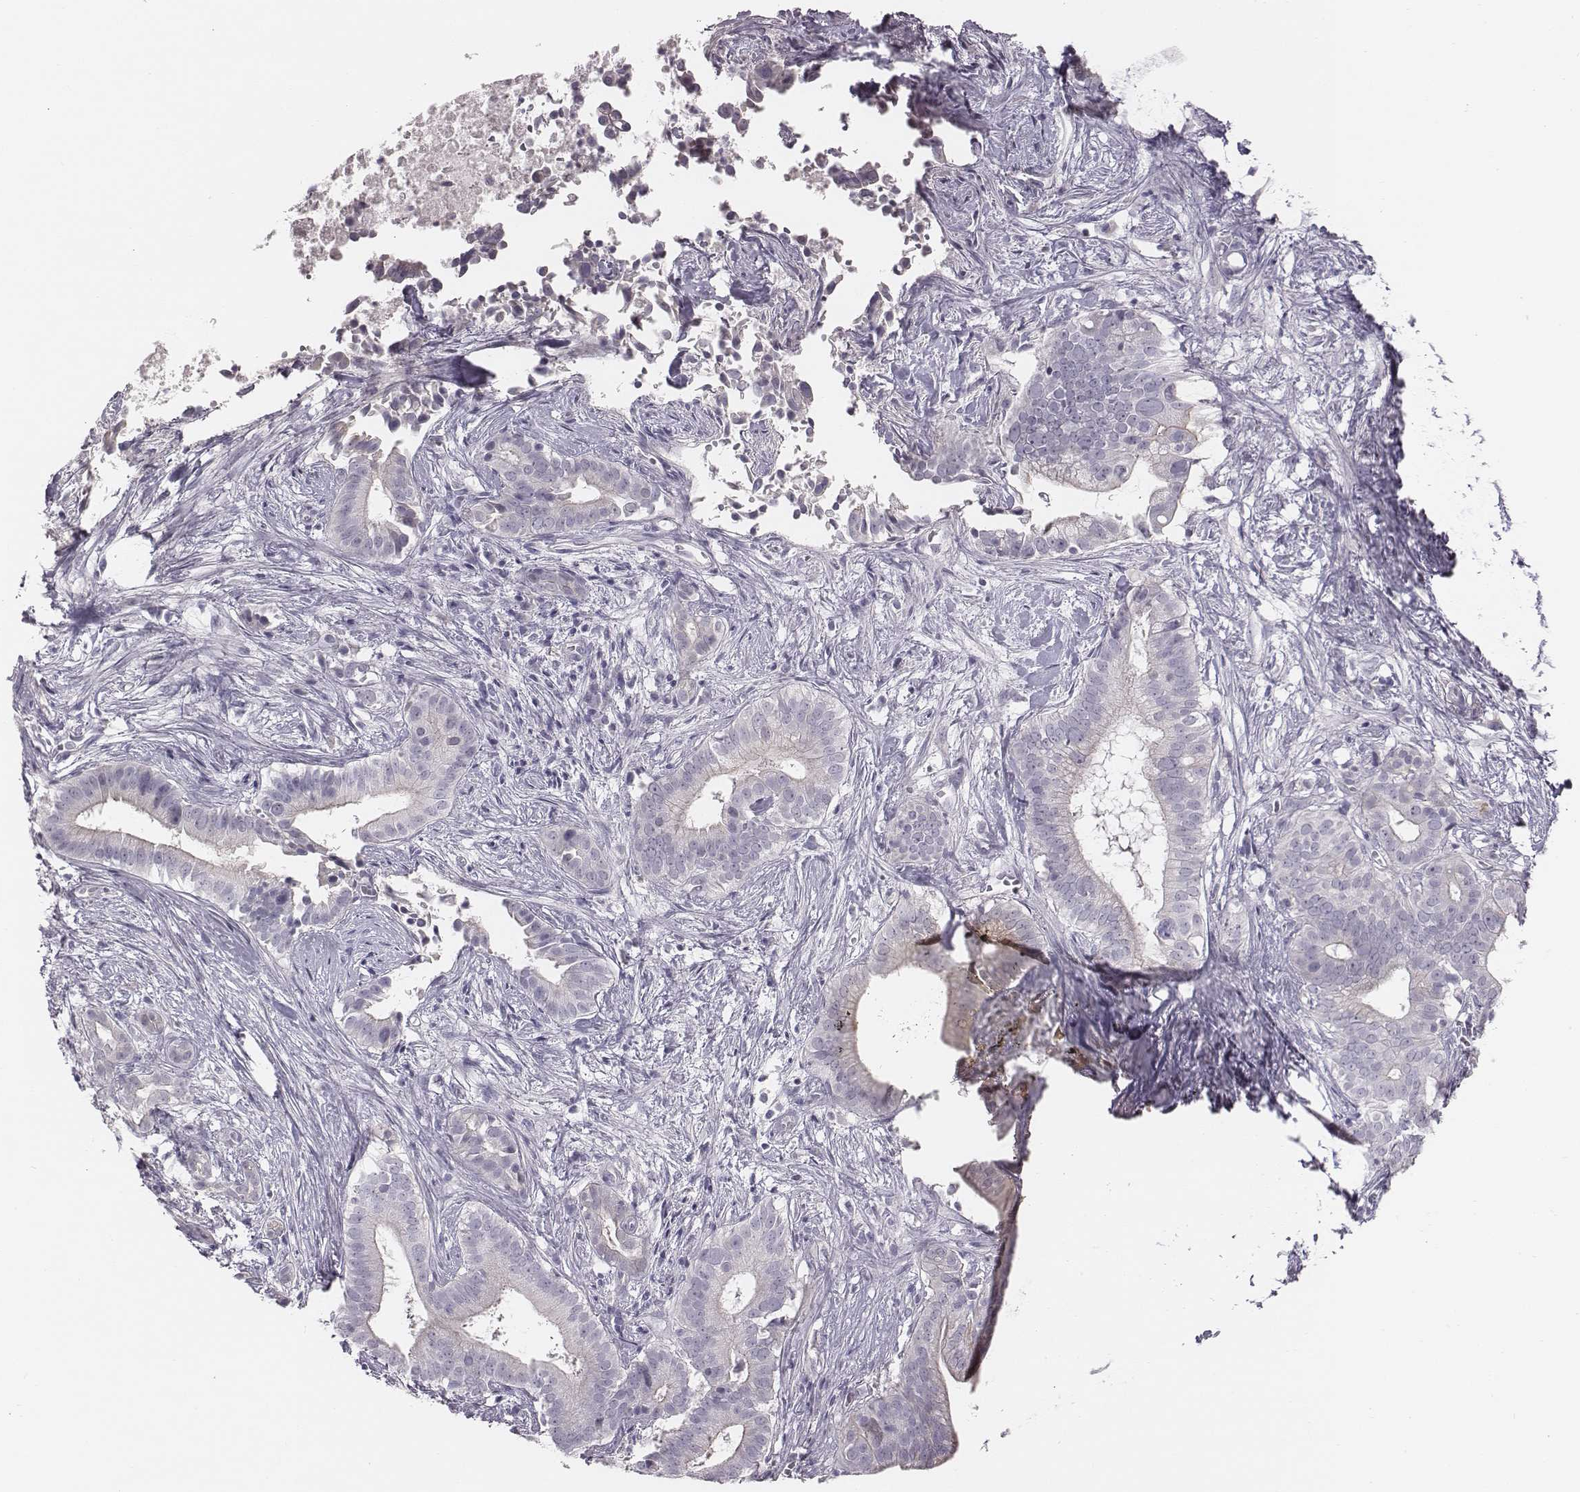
{"staining": {"intensity": "negative", "quantity": "none", "location": "none"}, "tissue": "pancreatic cancer", "cell_type": "Tumor cells", "image_type": "cancer", "snomed": [{"axis": "morphology", "description": "Adenocarcinoma, NOS"}, {"axis": "topography", "description": "Pancreas"}], "caption": "Tumor cells are negative for brown protein staining in adenocarcinoma (pancreatic).", "gene": "CACNG4", "patient": {"sex": "male", "age": 61}}